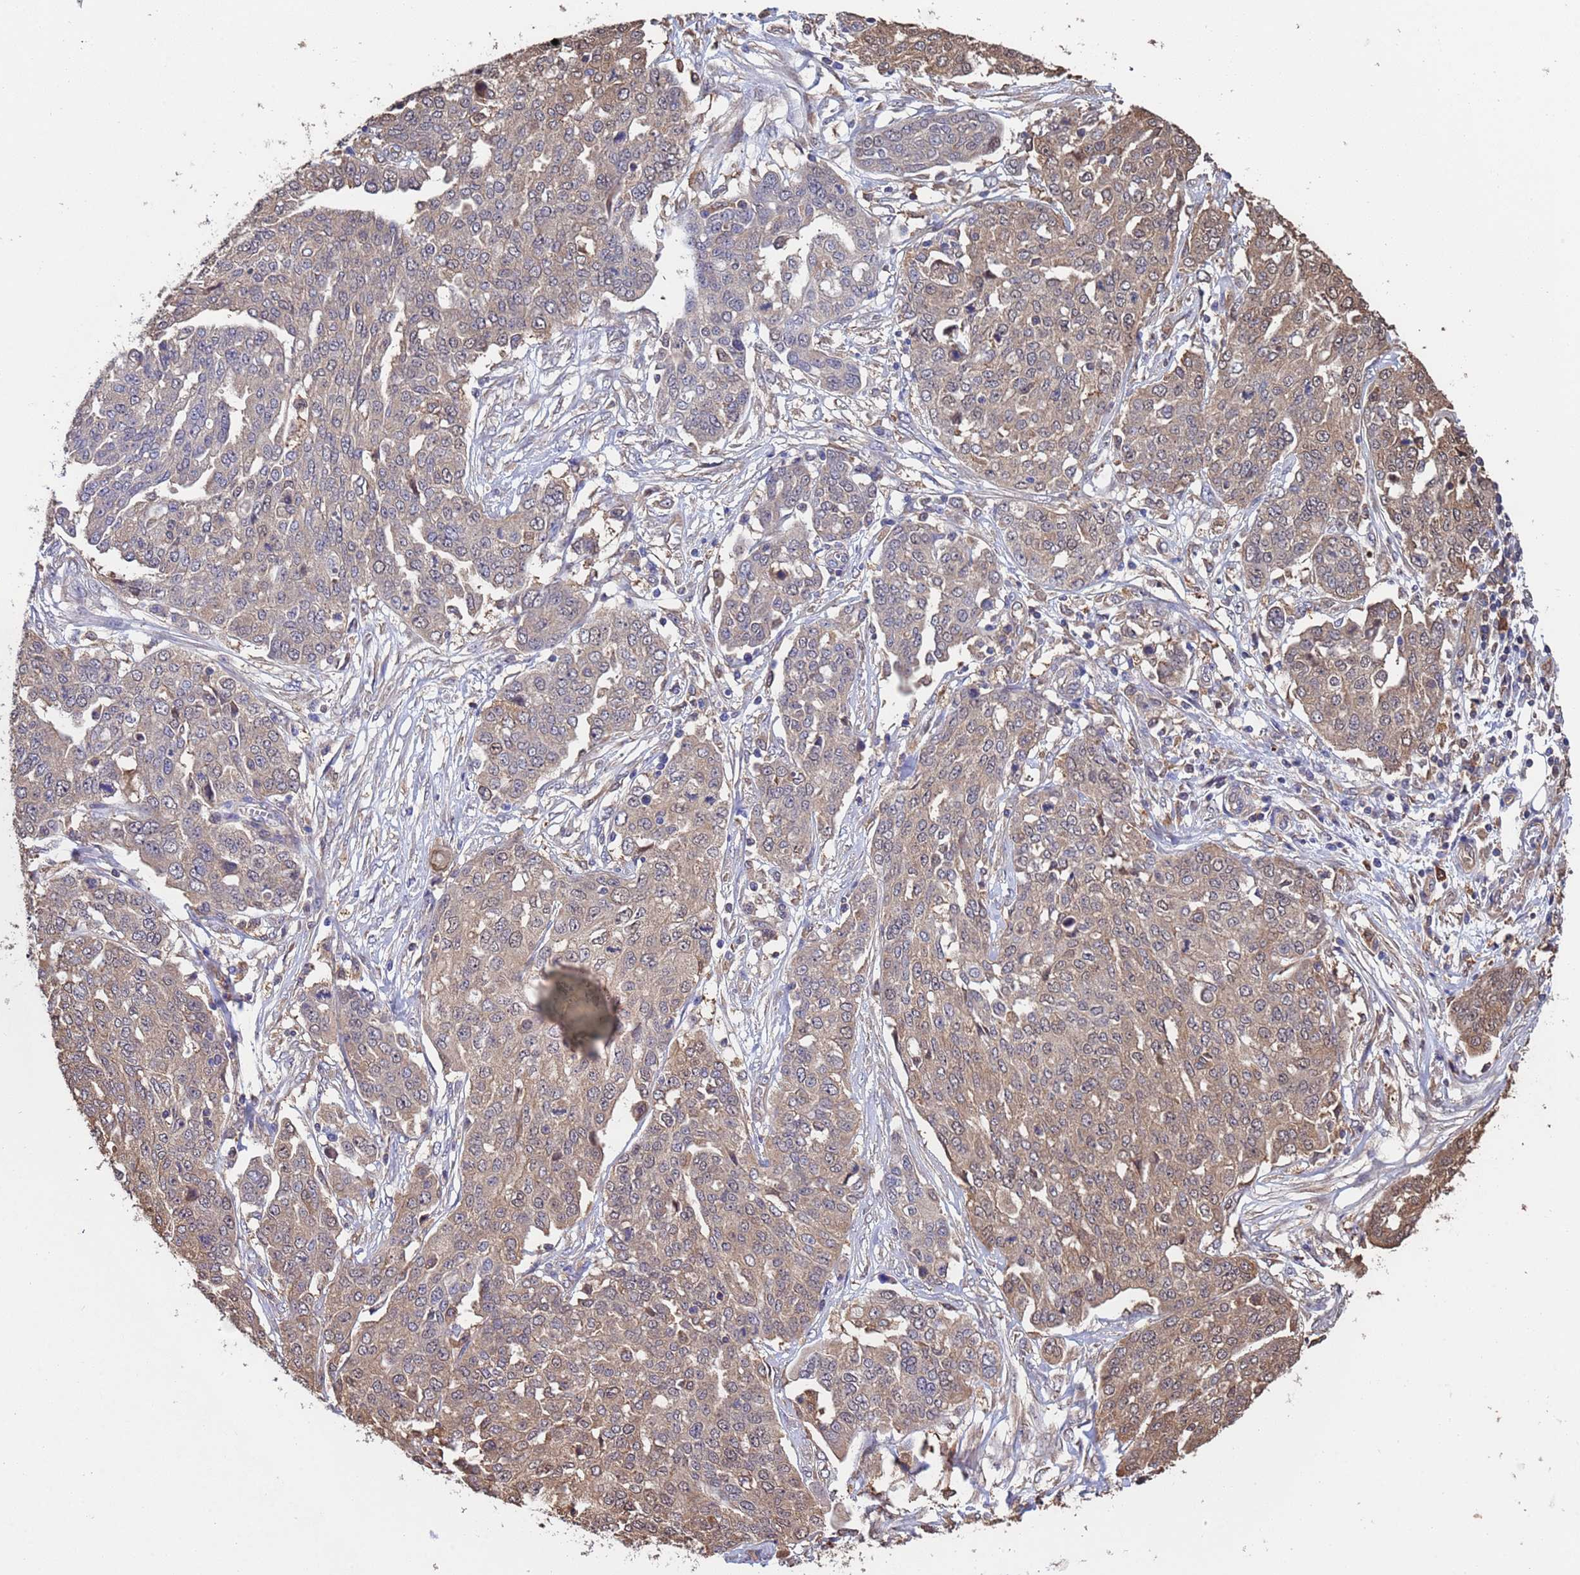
{"staining": {"intensity": "moderate", "quantity": "25%-75%", "location": "cytoplasmic/membranous"}, "tissue": "ovarian cancer", "cell_type": "Tumor cells", "image_type": "cancer", "snomed": [{"axis": "morphology", "description": "Cystadenocarcinoma, serous, NOS"}, {"axis": "topography", "description": "Soft tissue"}, {"axis": "topography", "description": "Ovary"}], "caption": "The photomicrograph demonstrates a brown stain indicating the presence of a protein in the cytoplasmic/membranous of tumor cells in ovarian serous cystadenocarcinoma. (Brightfield microscopy of DAB IHC at high magnification).", "gene": "FAM25A", "patient": {"sex": "female", "age": 57}}